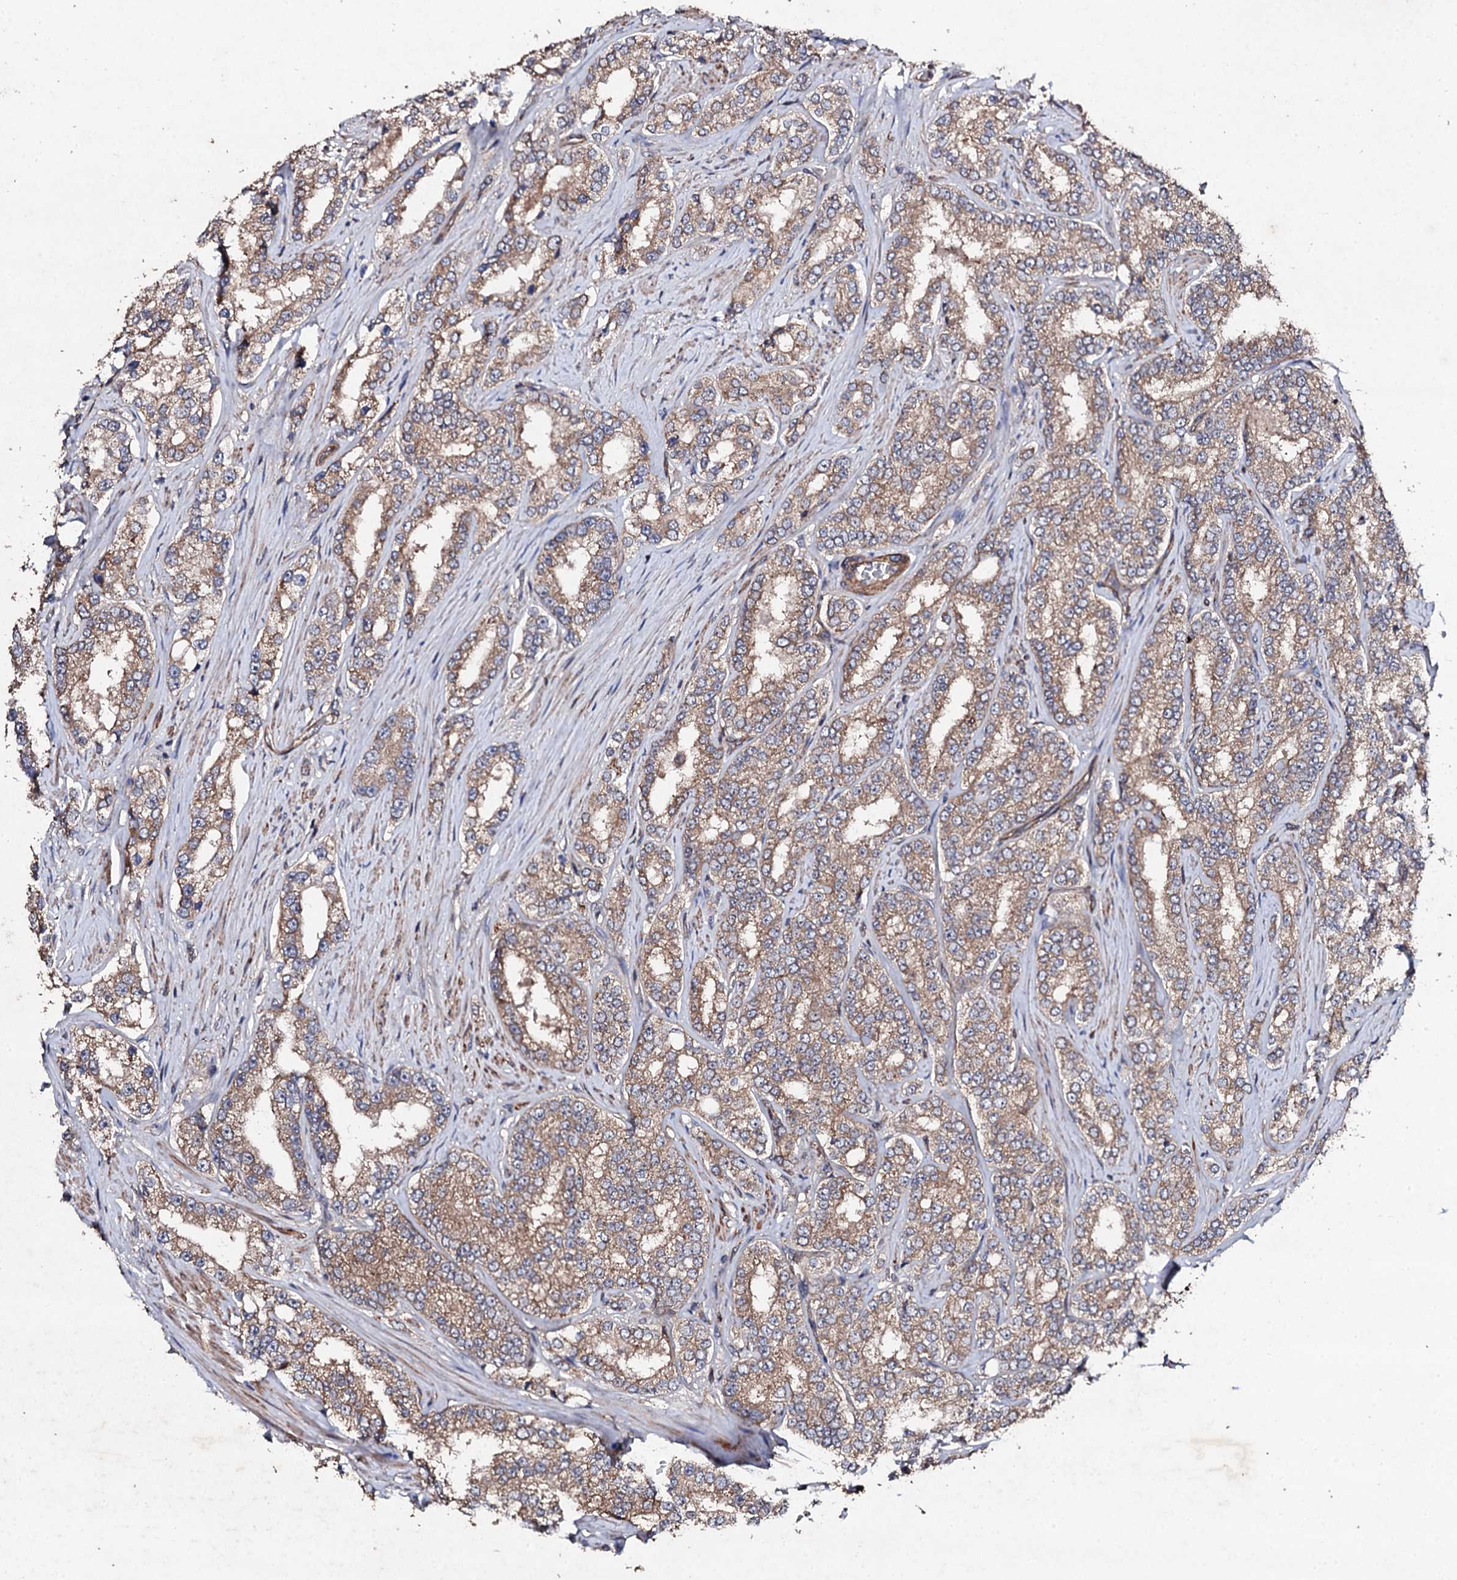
{"staining": {"intensity": "moderate", "quantity": ">75%", "location": "cytoplasmic/membranous"}, "tissue": "prostate cancer", "cell_type": "Tumor cells", "image_type": "cancer", "snomed": [{"axis": "morphology", "description": "Normal tissue, NOS"}, {"axis": "morphology", "description": "Adenocarcinoma, High grade"}, {"axis": "topography", "description": "Prostate"}], "caption": "Immunohistochemistry image of human high-grade adenocarcinoma (prostate) stained for a protein (brown), which demonstrates medium levels of moderate cytoplasmic/membranous staining in about >75% of tumor cells.", "gene": "MOCOS", "patient": {"sex": "male", "age": 83}}